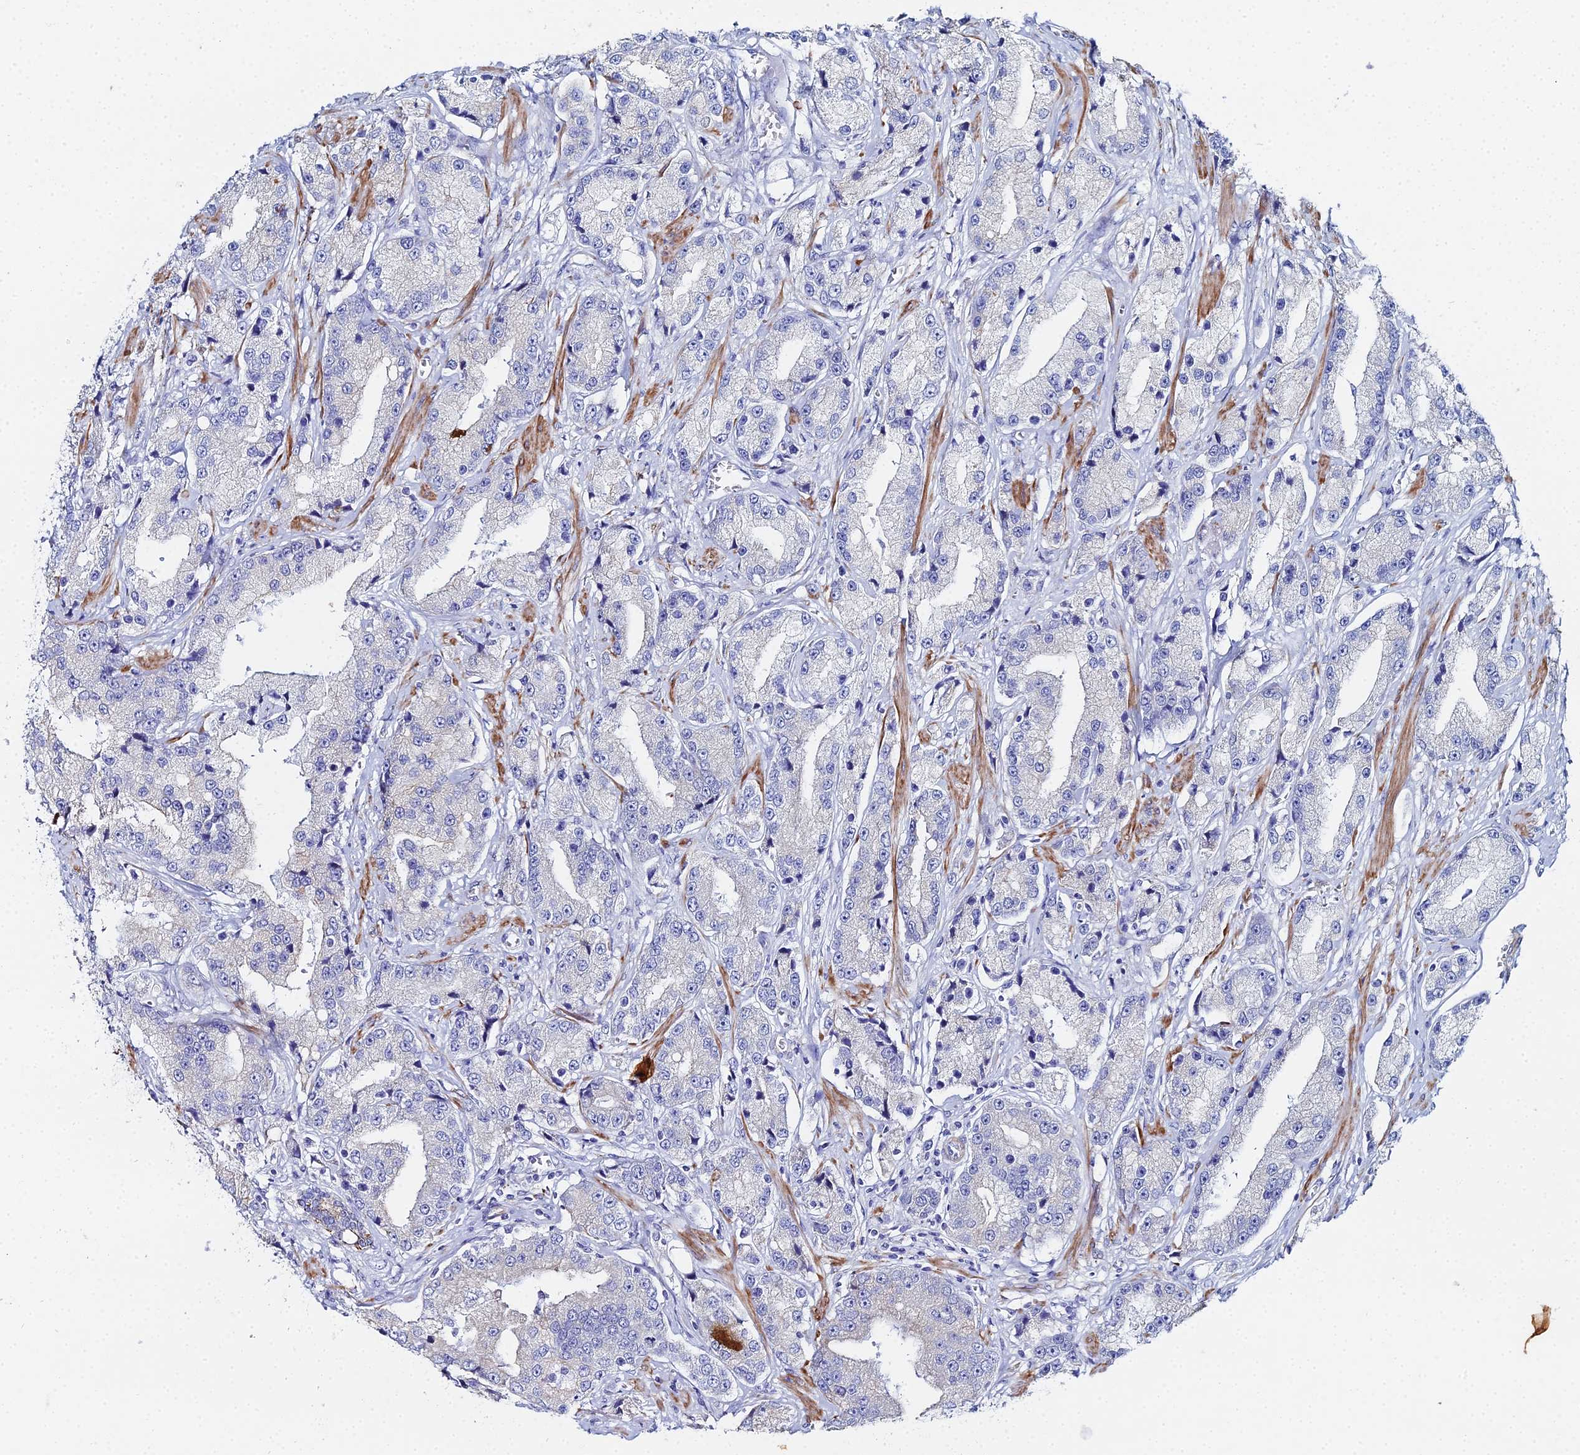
{"staining": {"intensity": "negative", "quantity": "none", "location": "none"}, "tissue": "prostate cancer", "cell_type": "Tumor cells", "image_type": "cancer", "snomed": [{"axis": "morphology", "description": "Adenocarcinoma, High grade"}, {"axis": "topography", "description": "Prostate"}], "caption": "DAB immunohistochemical staining of prostate cancer displays no significant expression in tumor cells.", "gene": "DHX34", "patient": {"sex": "male", "age": 74}}